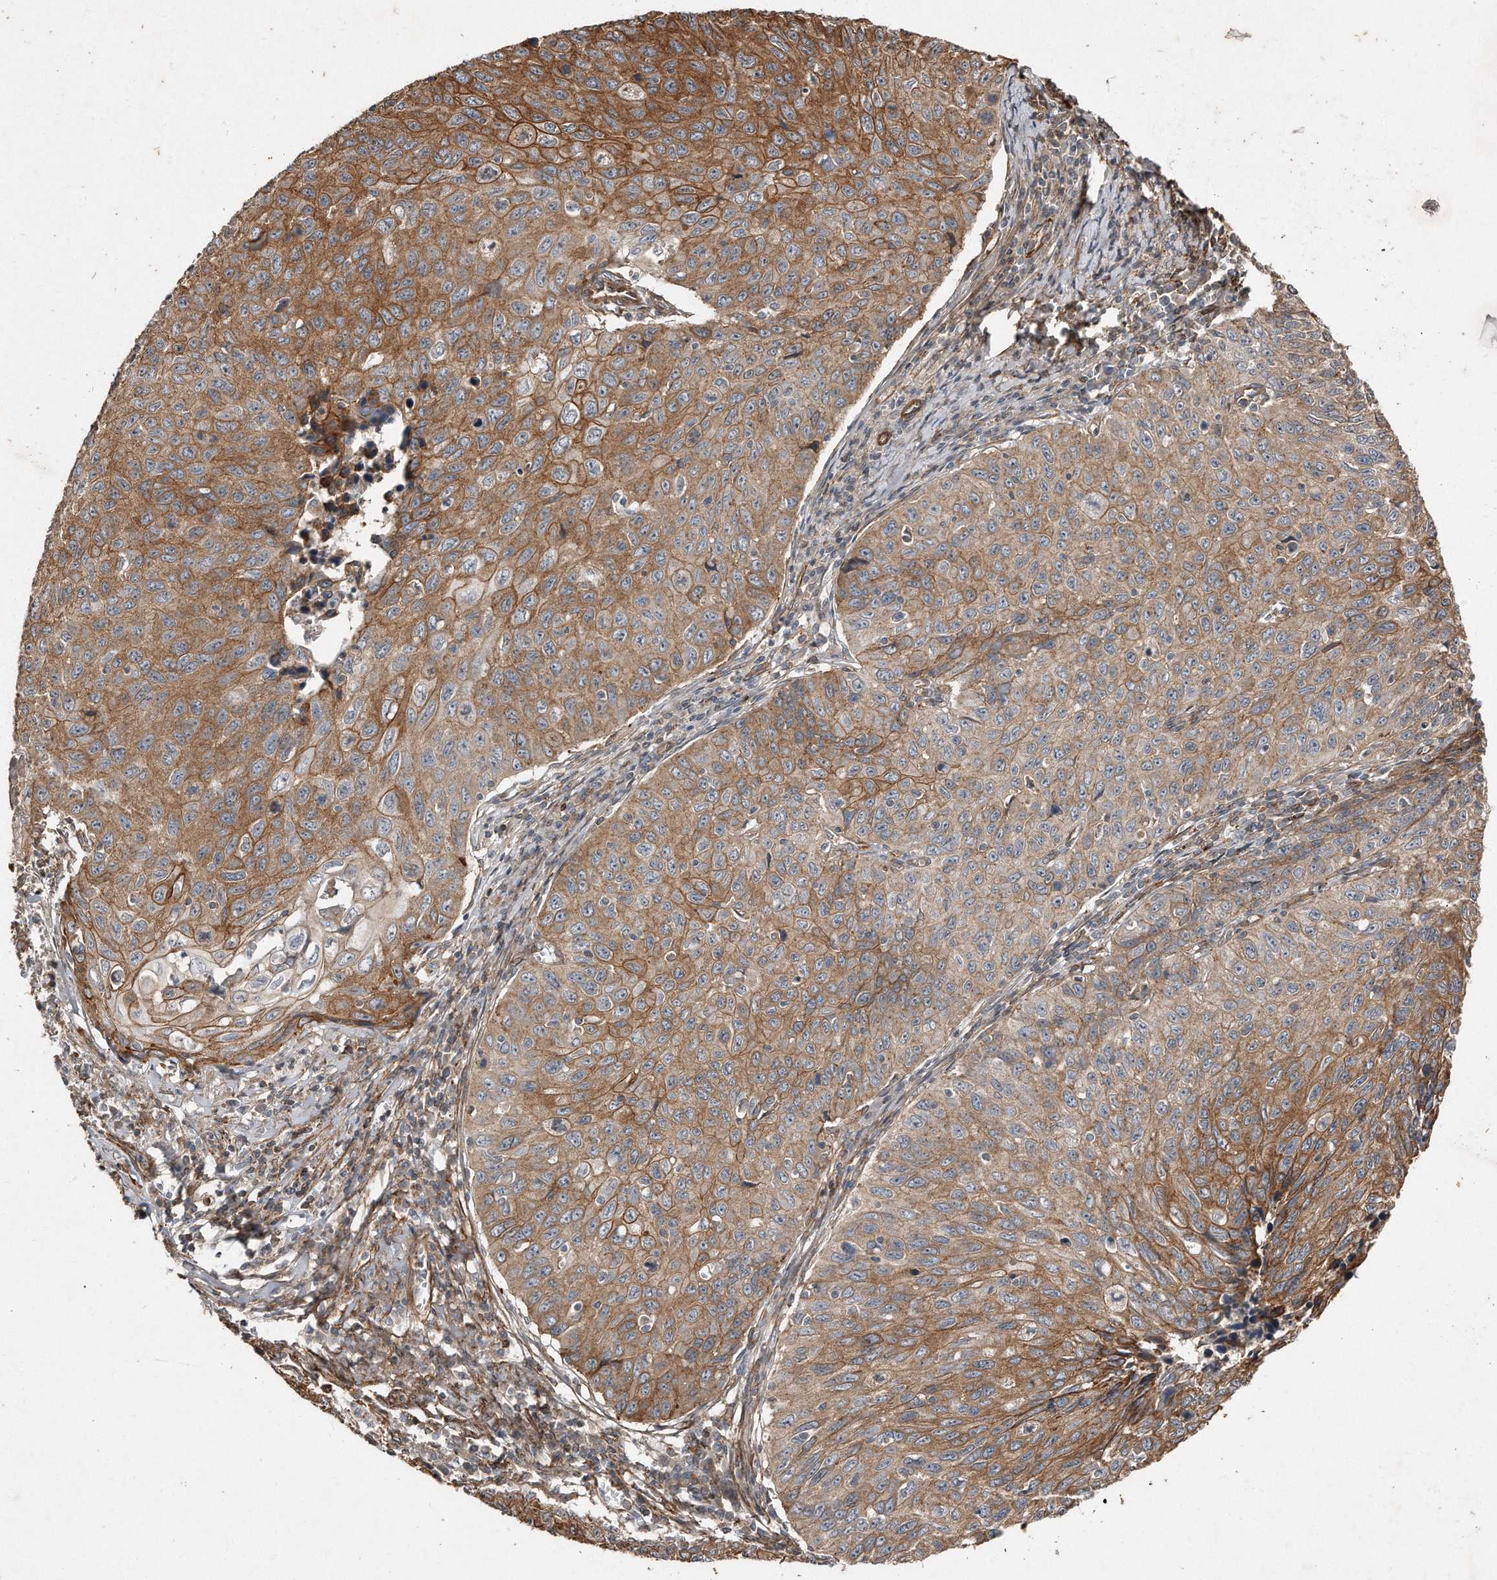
{"staining": {"intensity": "moderate", "quantity": ">75%", "location": "cytoplasmic/membranous"}, "tissue": "cervical cancer", "cell_type": "Tumor cells", "image_type": "cancer", "snomed": [{"axis": "morphology", "description": "Squamous cell carcinoma, NOS"}, {"axis": "topography", "description": "Cervix"}], "caption": "An image of human cervical squamous cell carcinoma stained for a protein displays moderate cytoplasmic/membranous brown staining in tumor cells.", "gene": "SNAP47", "patient": {"sex": "female", "age": 53}}